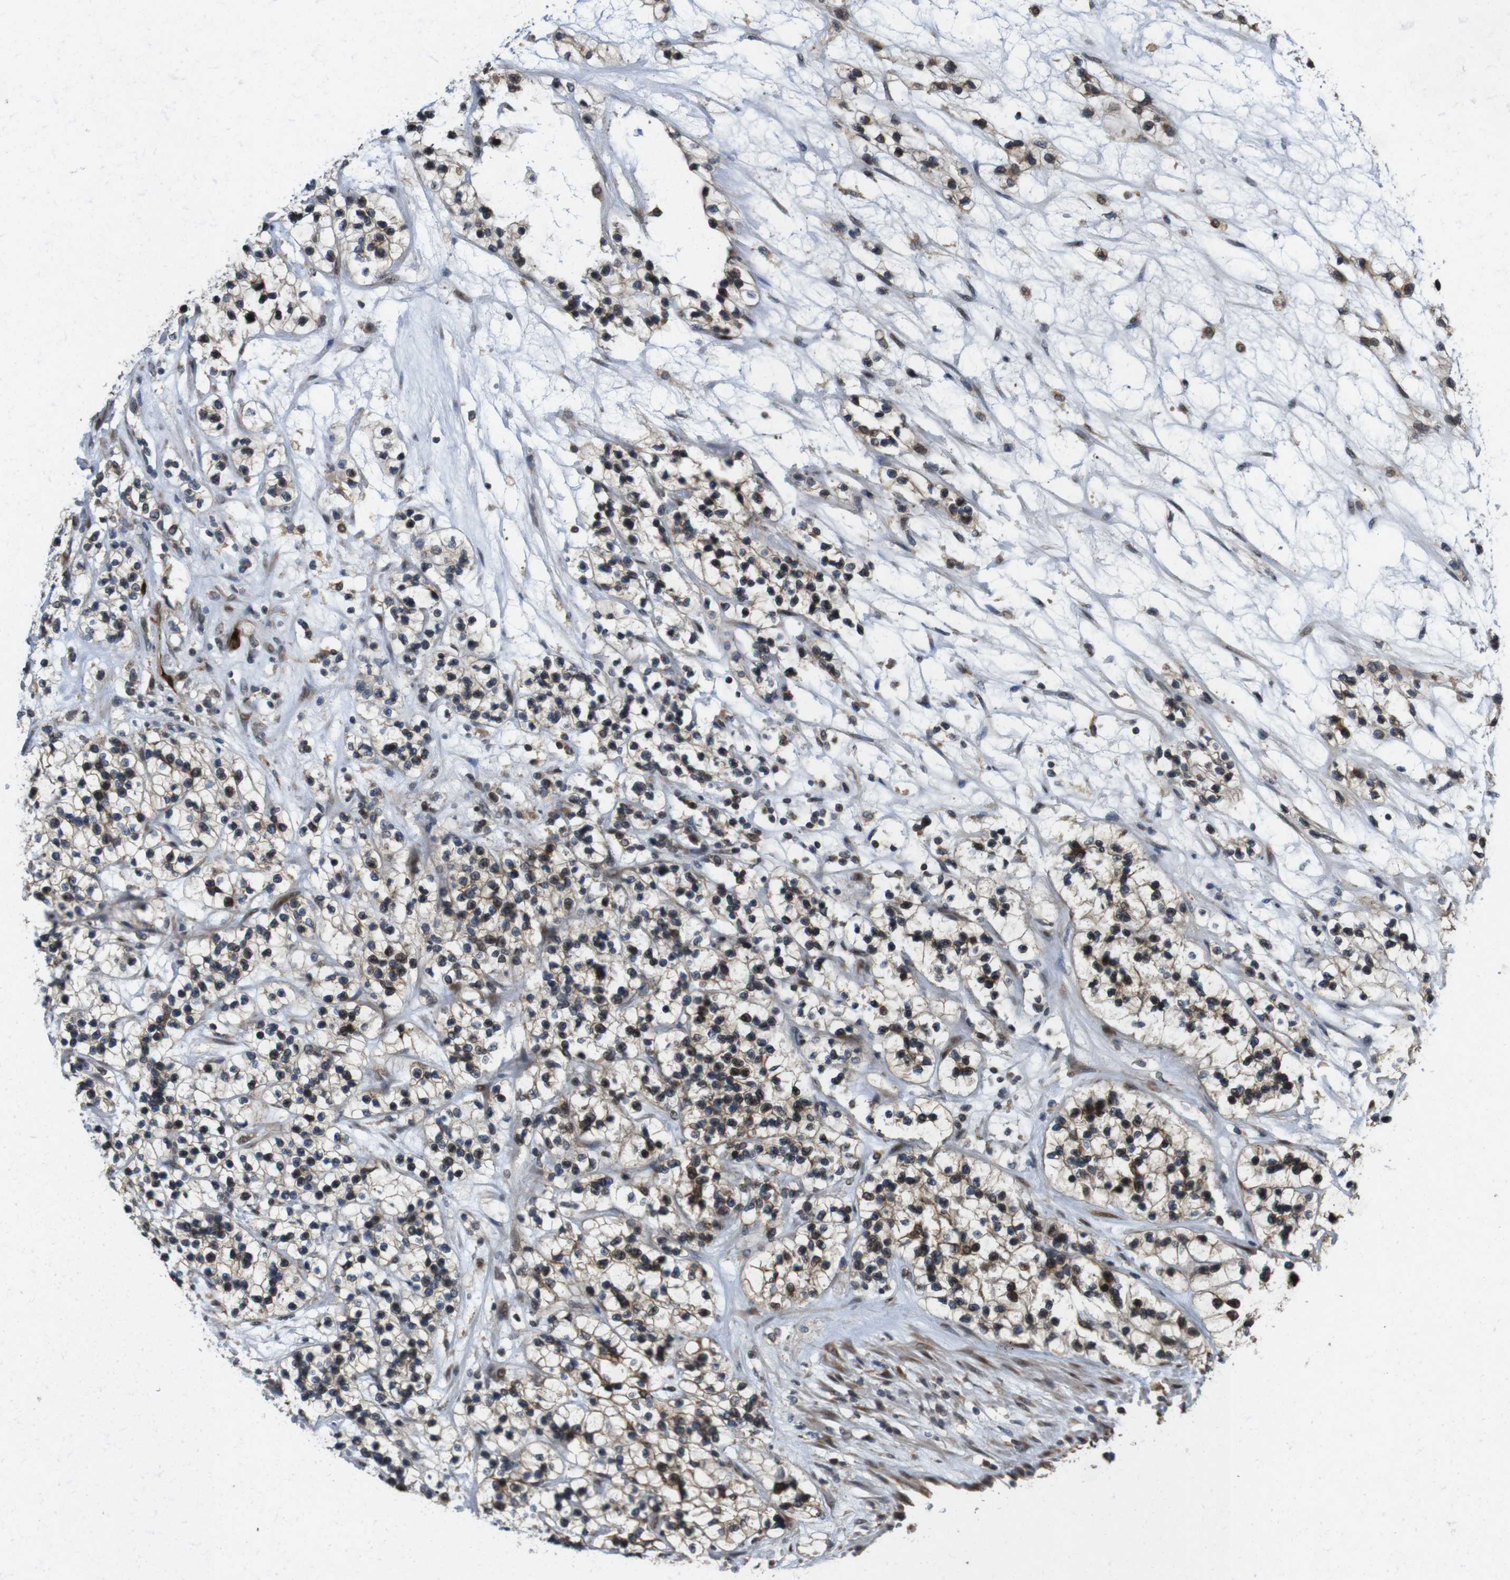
{"staining": {"intensity": "moderate", "quantity": ">75%", "location": "nuclear"}, "tissue": "renal cancer", "cell_type": "Tumor cells", "image_type": "cancer", "snomed": [{"axis": "morphology", "description": "Adenocarcinoma, NOS"}, {"axis": "topography", "description": "Kidney"}], "caption": "Human renal cancer stained for a protein (brown) displays moderate nuclear positive expression in approximately >75% of tumor cells.", "gene": "EFCAB14", "patient": {"sex": "female", "age": 57}}